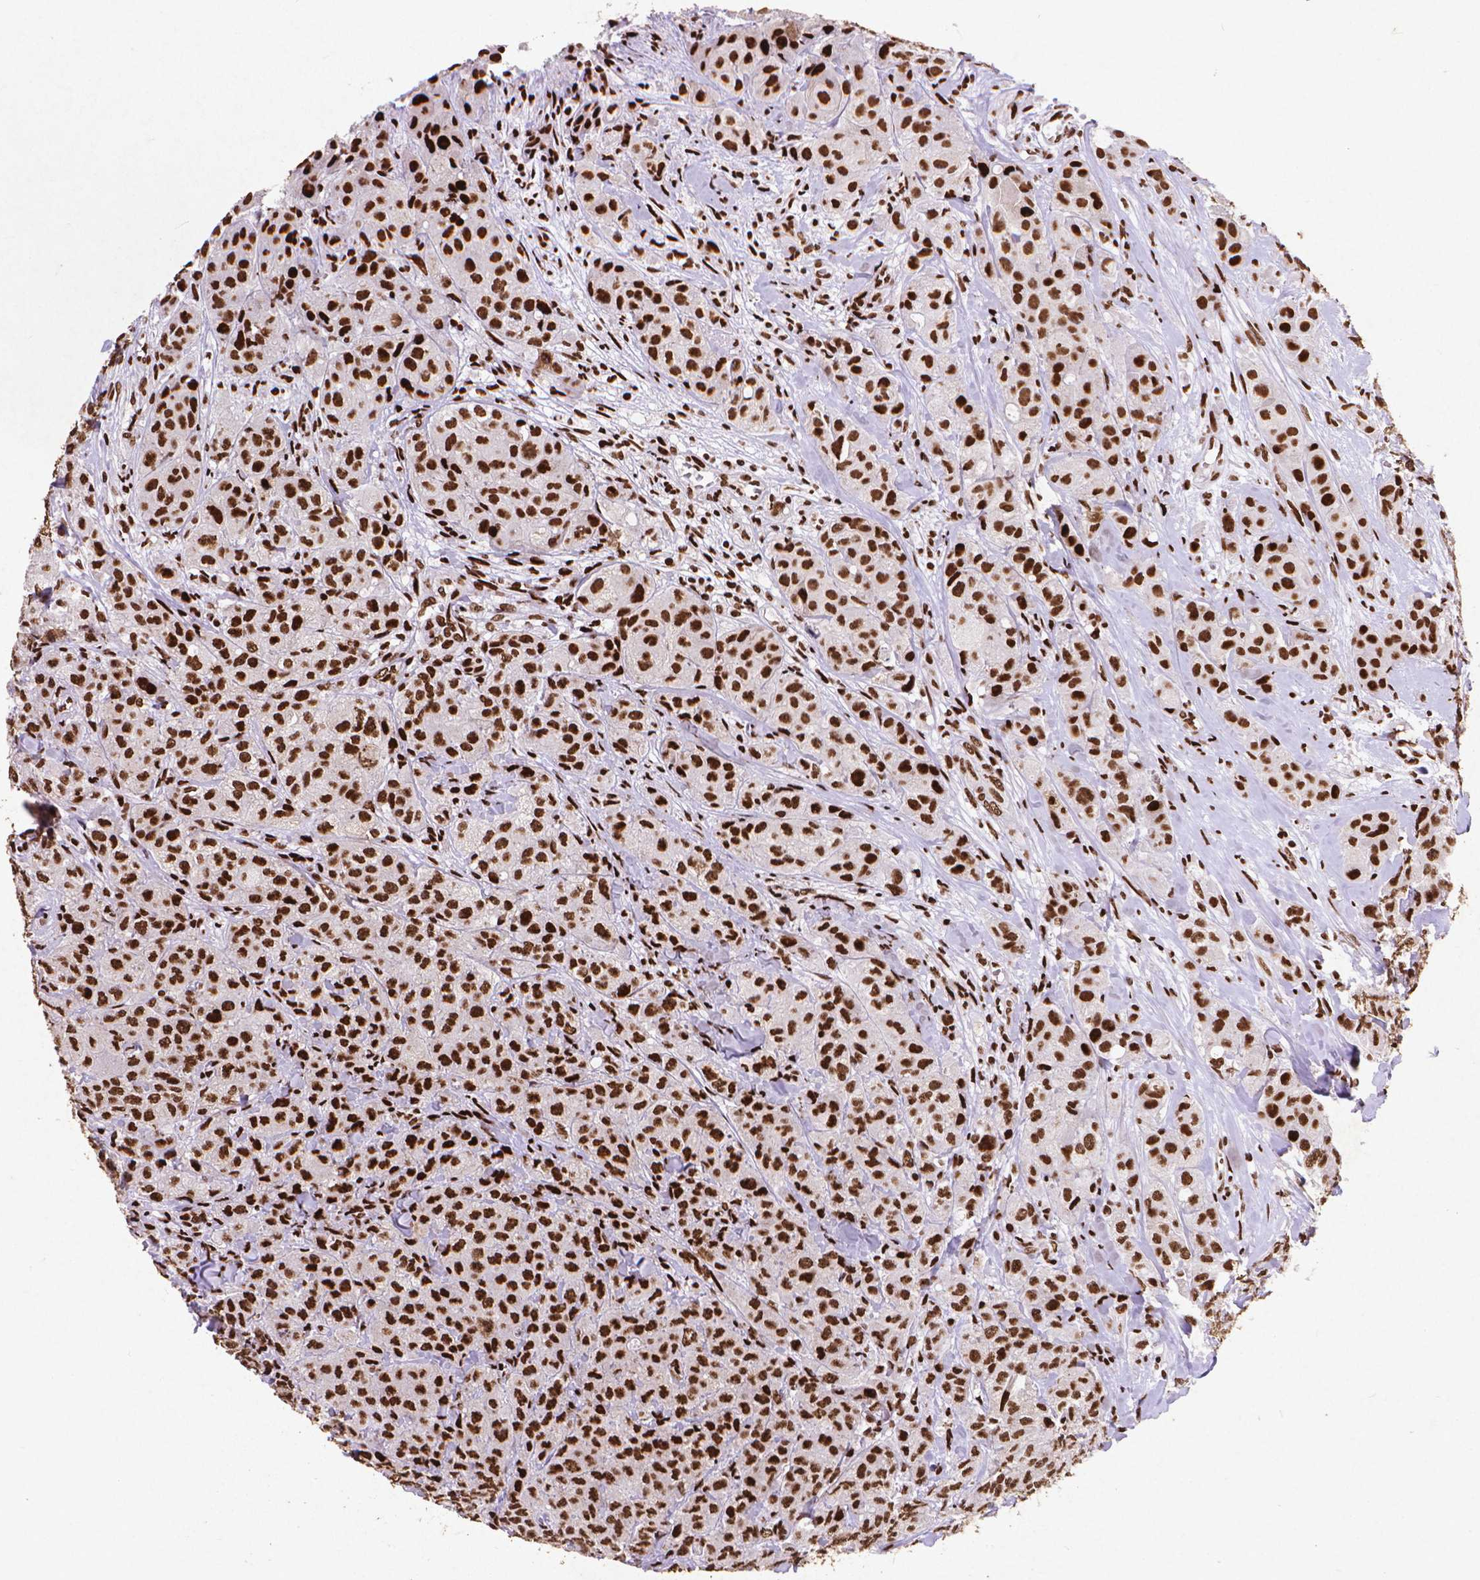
{"staining": {"intensity": "strong", "quantity": ">75%", "location": "nuclear"}, "tissue": "breast cancer", "cell_type": "Tumor cells", "image_type": "cancer", "snomed": [{"axis": "morphology", "description": "Duct carcinoma"}, {"axis": "topography", "description": "Breast"}], "caption": "Immunohistochemical staining of human breast intraductal carcinoma shows high levels of strong nuclear positivity in approximately >75% of tumor cells. (DAB (3,3'-diaminobenzidine) = brown stain, brightfield microscopy at high magnification).", "gene": "CITED2", "patient": {"sex": "female", "age": 43}}